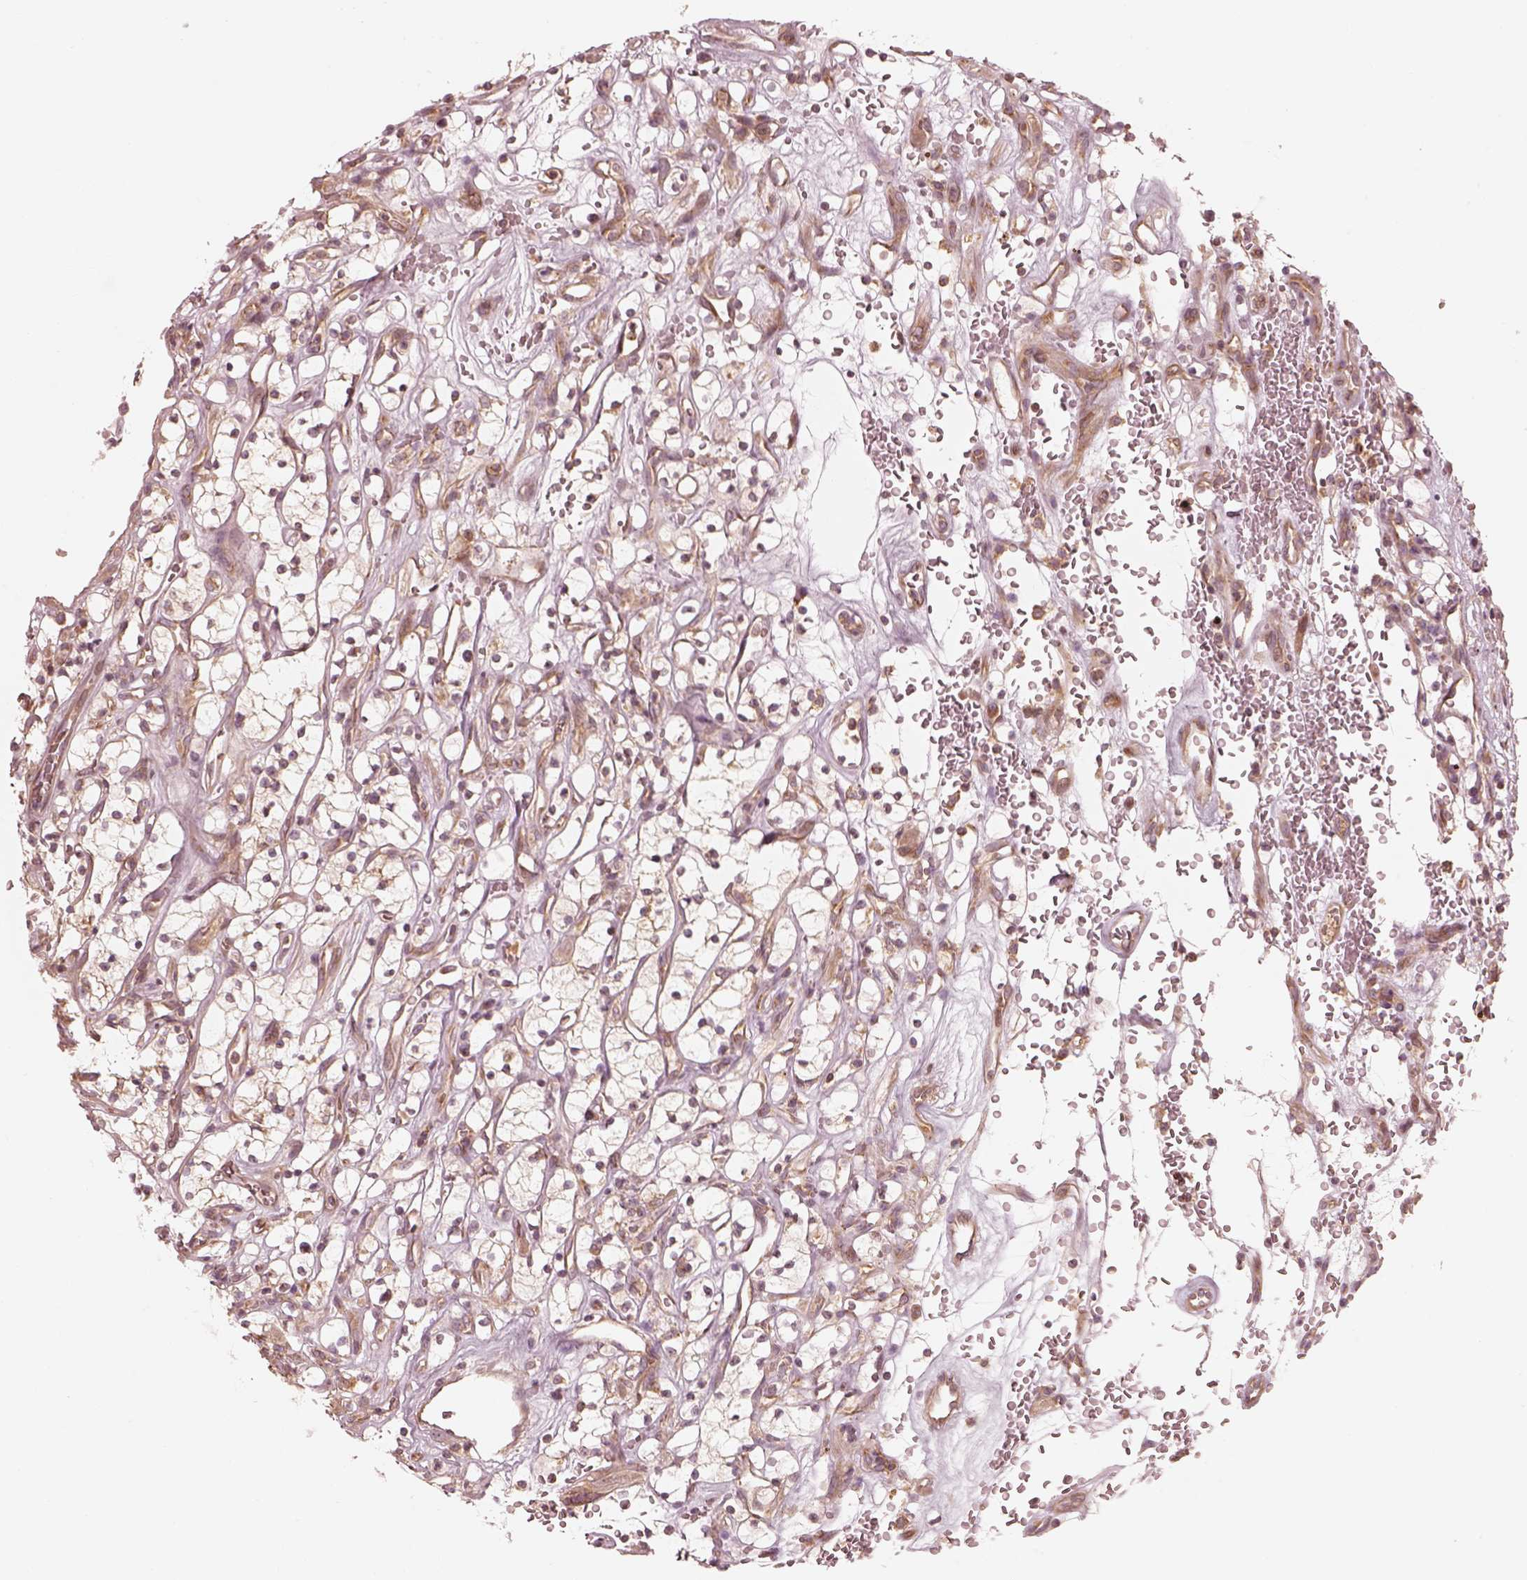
{"staining": {"intensity": "moderate", "quantity": ">75%", "location": "cytoplasmic/membranous"}, "tissue": "renal cancer", "cell_type": "Tumor cells", "image_type": "cancer", "snomed": [{"axis": "morphology", "description": "Adenocarcinoma, NOS"}, {"axis": "topography", "description": "Kidney"}], "caption": "A high-resolution micrograph shows IHC staining of adenocarcinoma (renal), which shows moderate cytoplasmic/membranous expression in about >75% of tumor cells. The staining is performed using DAB brown chromogen to label protein expression. The nuclei are counter-stained blue using hematoxylin.", "gene": "CNOT2", "patient": {"sex": "female", "age": 64}}